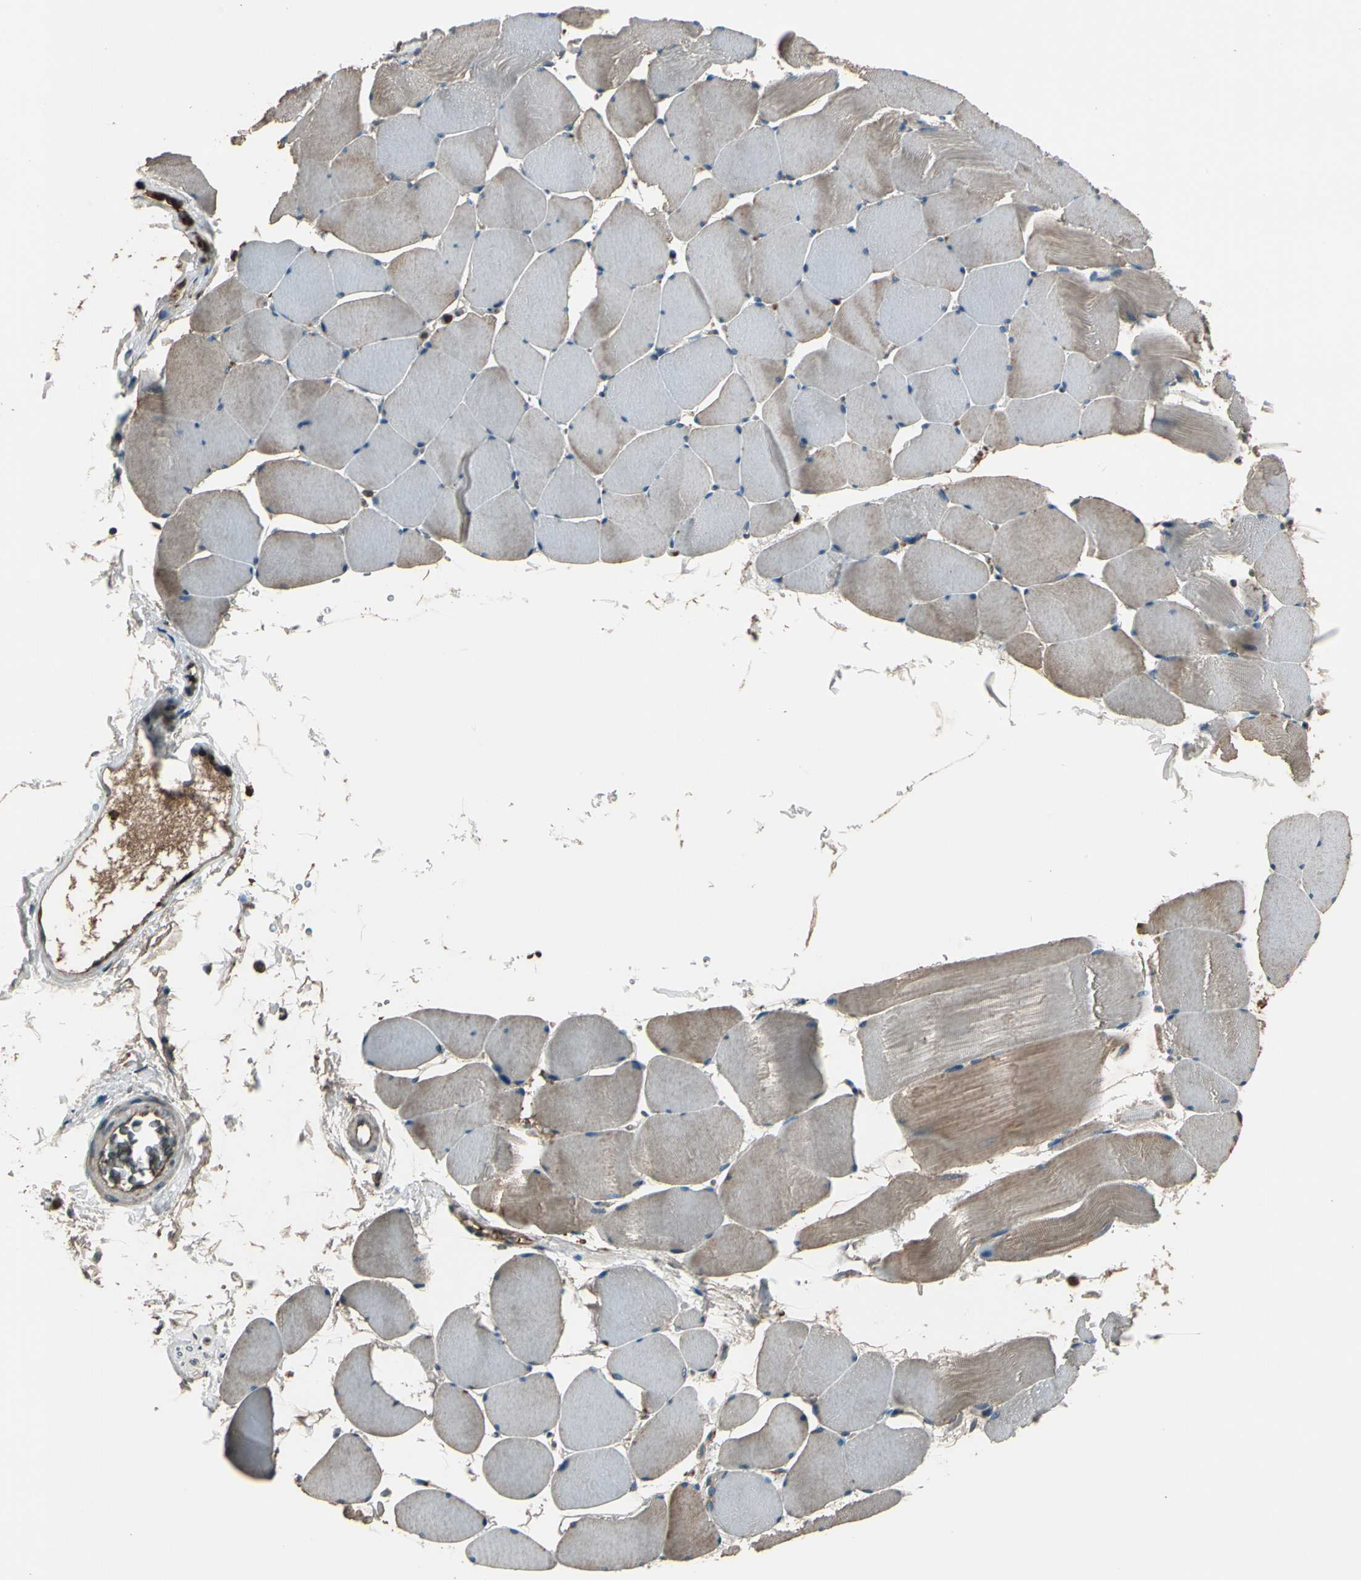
{"staining": {"intensity": "weak", "quantity": ">75%", "location": "cytoplasmic/membranous"}, "tissue": "skeletal muscle", "cell_type": "Myocytes", "image_type": "normal", "snomed": [{"axis": "morphology", "description": "Normal tissue, NOS"}, {"axis": "topography", "description": "Skeletal muscle"}], "caption": "Skeletal muscle stained with DAB IHC displays low levels of weak cytoplasmic/membranous positivity in about >75% of myocytes.", "gene": "STX11", "patient": {"sex": "male", "age": 62}}